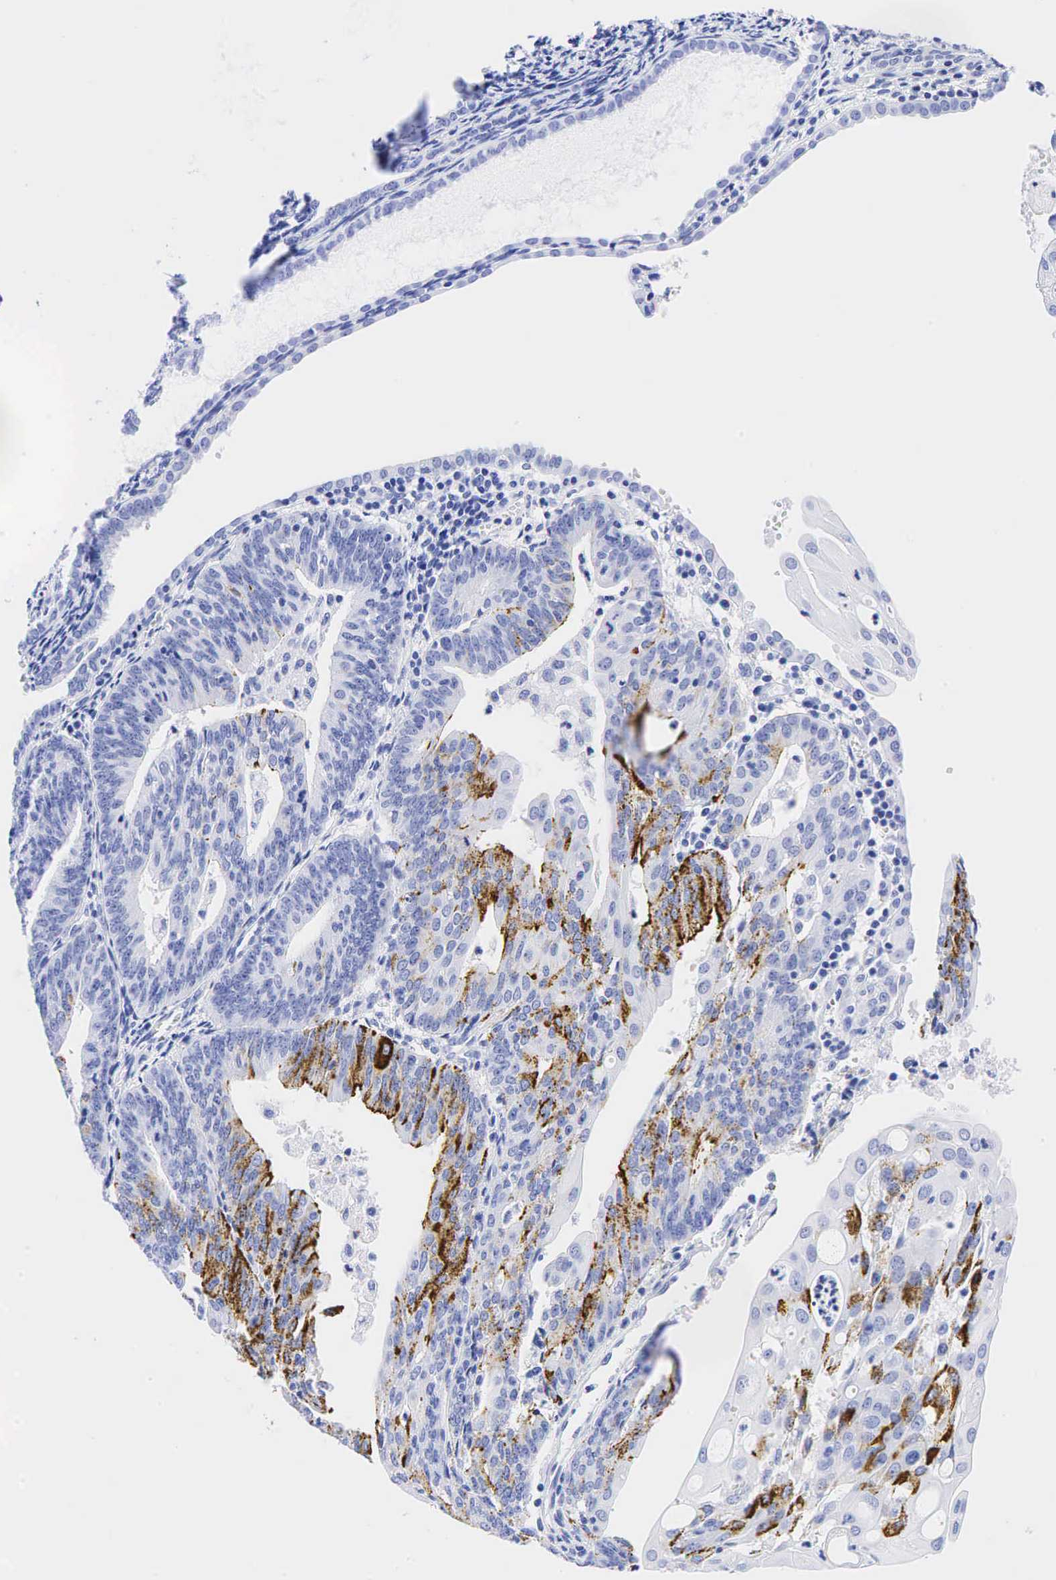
{"staining": {"intensity": "strong", "quantity": "<25%", "location": "cytoplasmic/membranous"}, "tissue": "endometrial cancer", "cell_type": "Tumor cells", "image_type": "cancer", "snomed": [{"axis": "morphology", "description": "Adenocarcinoma, NOS"}, {"axis": "topography", "description": "Endometrium"}], "caption": "A histopathology image of endometrial cancer stained for a protein shows strong cytoplasmic/membranous brown staining in tumor cells. (brown staining indicates protein expression, while blue staining denotes nuclei).", "gene": "CHGA", "patient": {"sex": "female", "age": 56}}